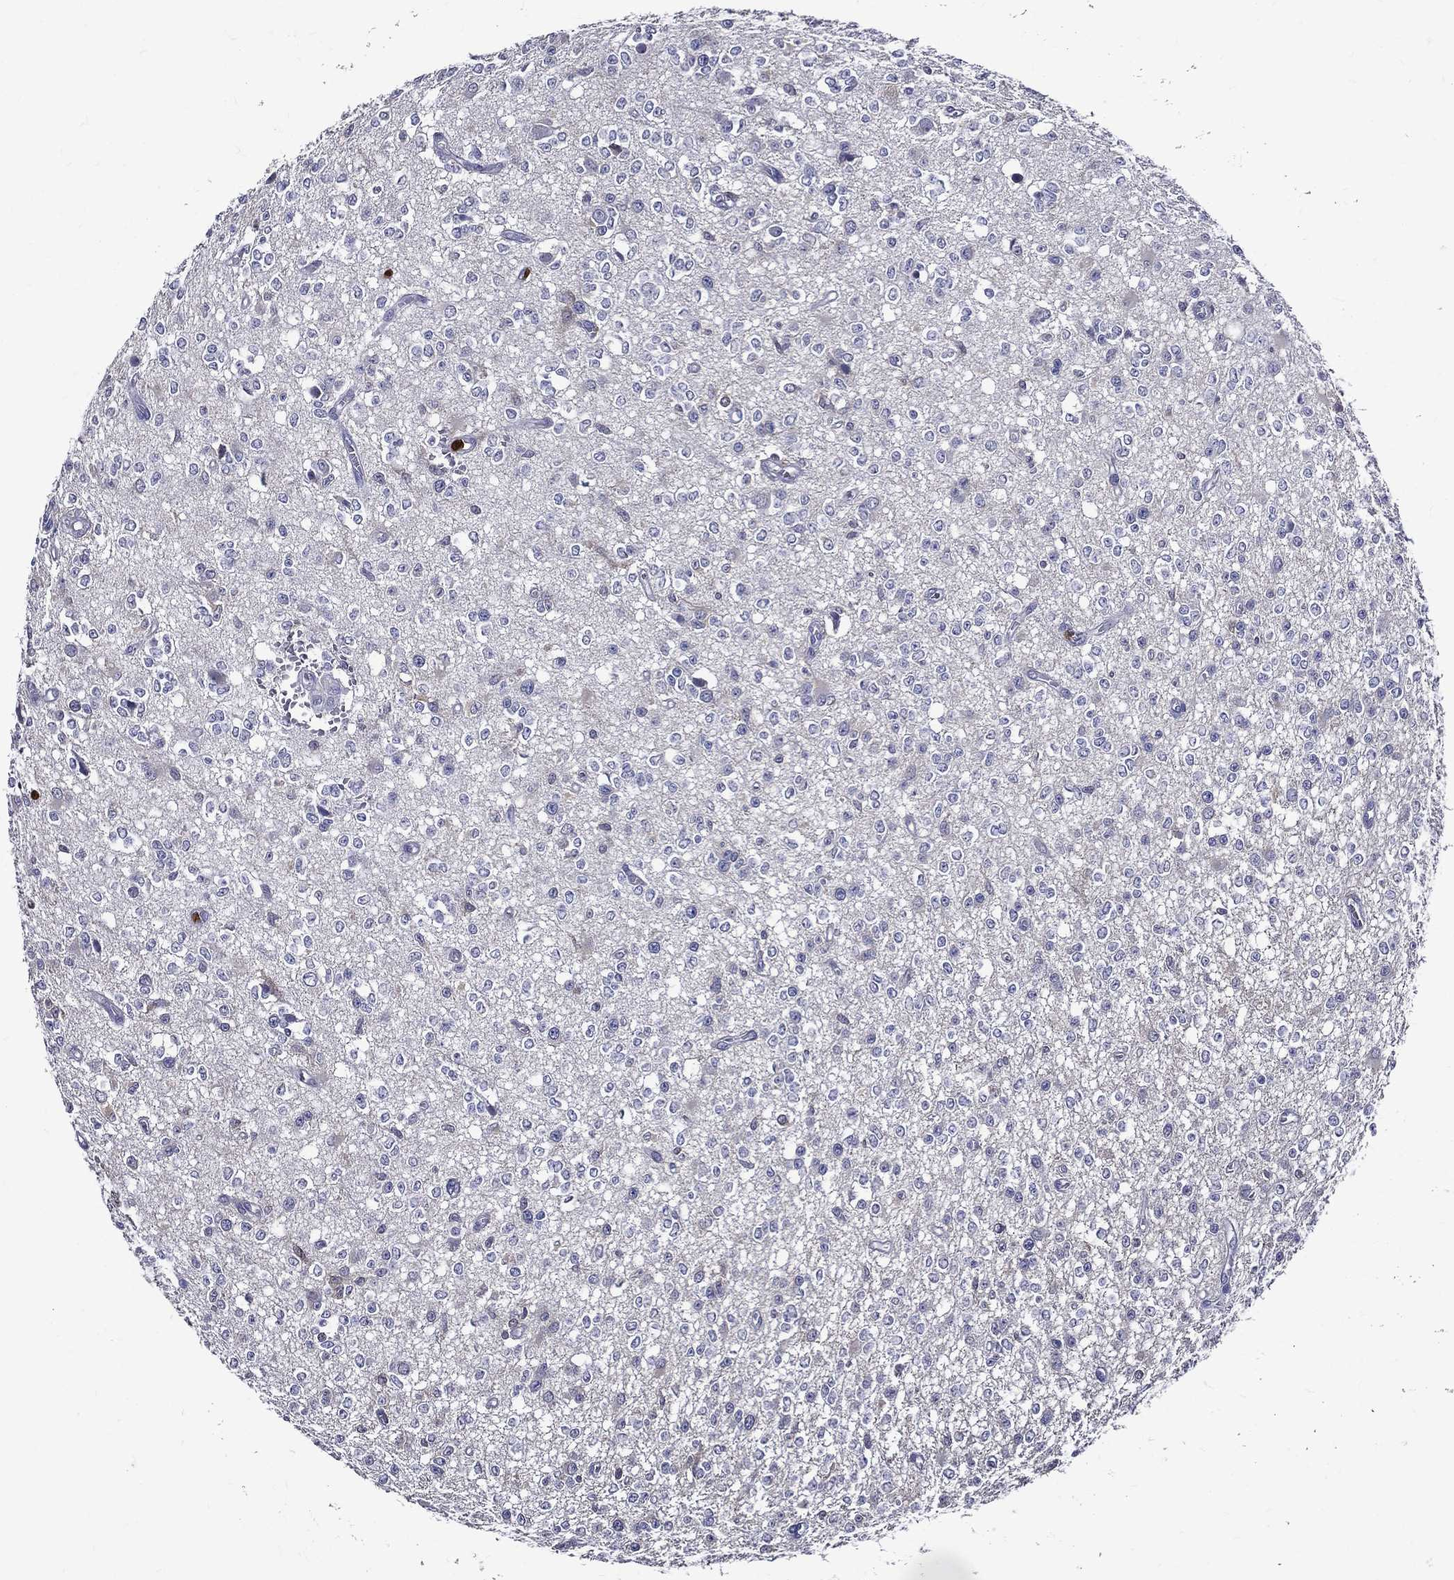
{"staining": {"intensity": "negative", "quantity": "none", "location": "none"}, "tissue": "glioma", "cell_type": "Tumor cells", "image_type": "cancer", "snomed": [{"axis": "morphology", "description": "Glioma, malignant, Low grade"}, {"axis": "topography", "description": "Brain"}], "caption": "Image shows no protein expression in tumor cells of glioma tissue.", "gene": "GPR171", "patient": {"sex": "female", "age": 45}}